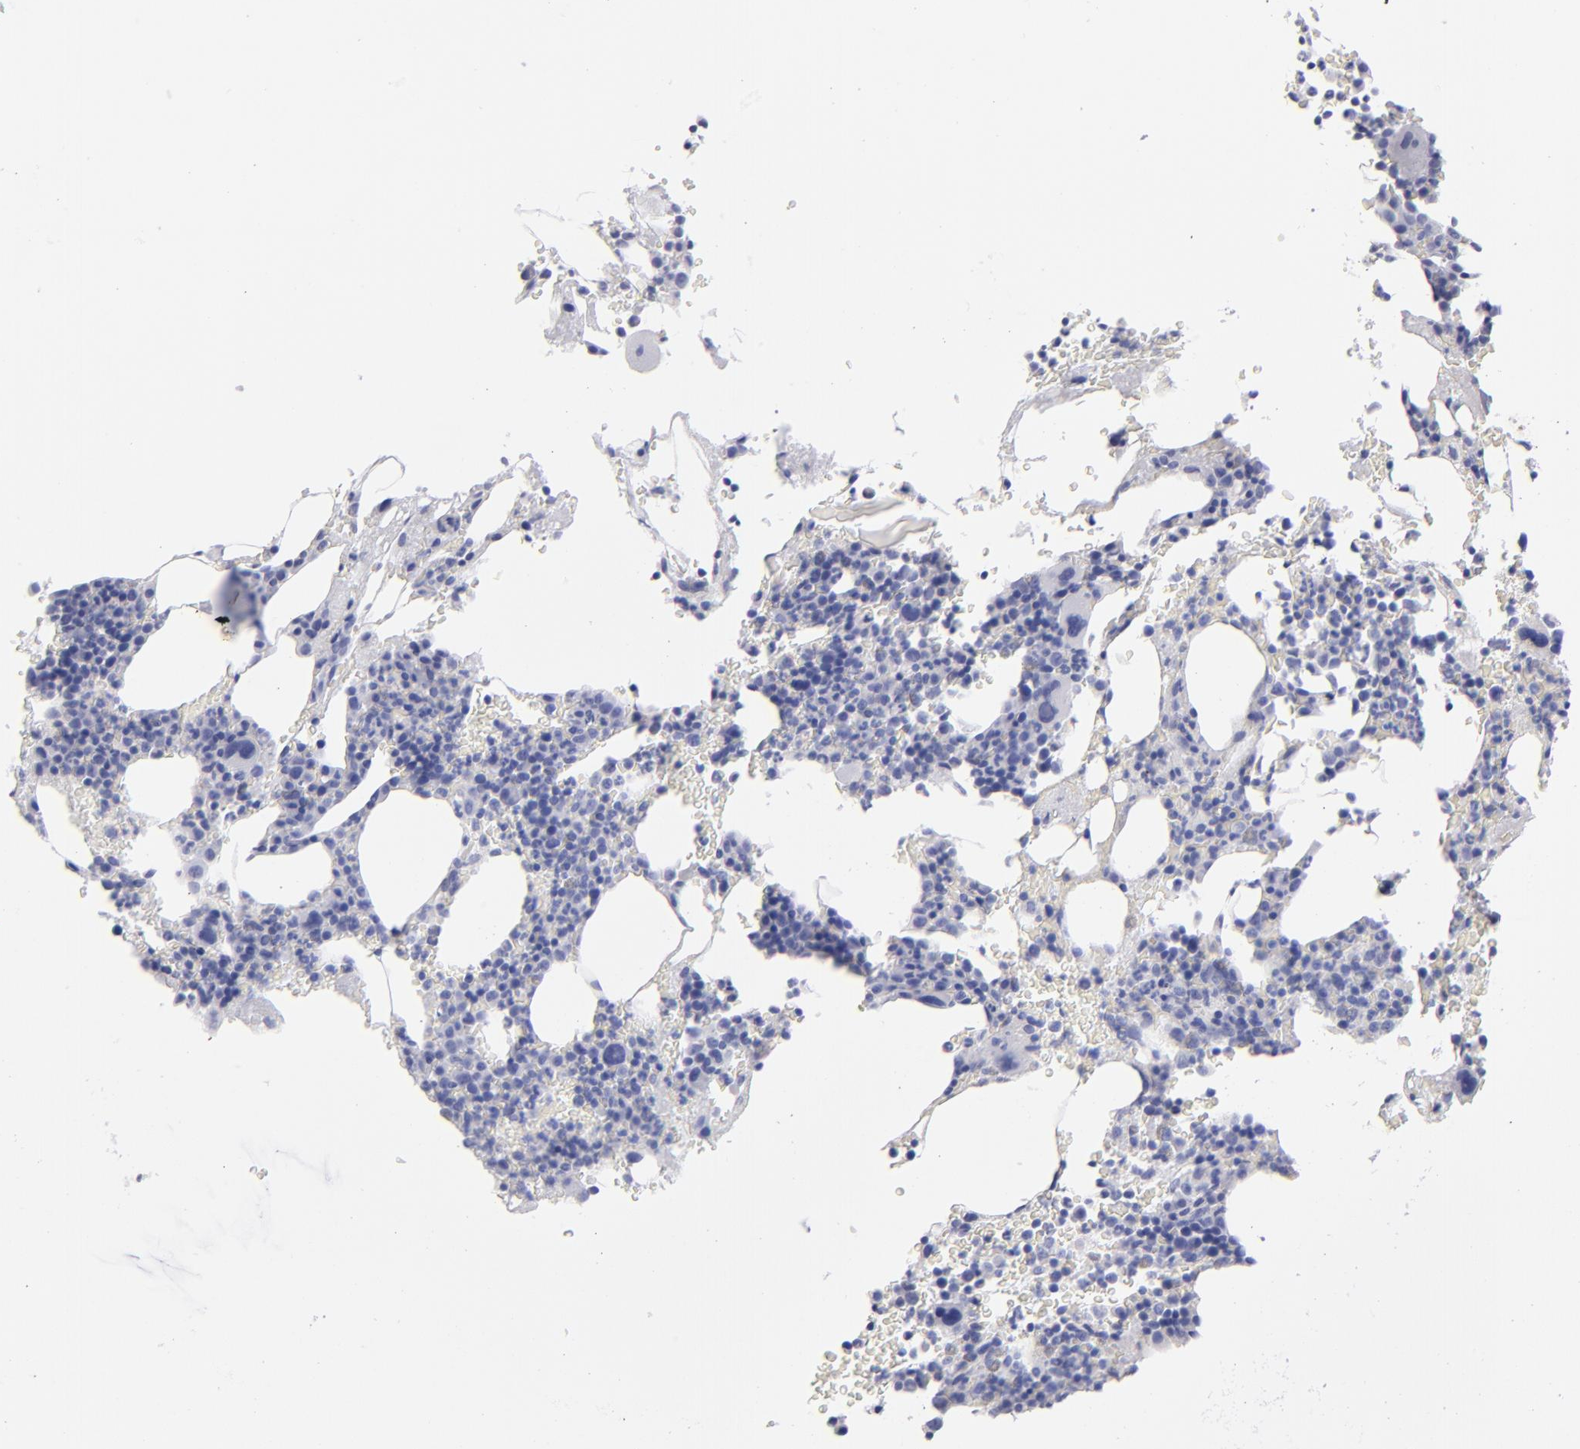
{"staining": {"intensity": "negative", "quantity": "none", "location": "none"}, "tissue": "bone marrow", "cell_type": "Hematopoietic cells", "image_type": "normal", "snomed": [{"axis": "morphology", "description": "Normal tissue, NOS"}, {"axis": "topography", "description": "Bone marrow"}], "caption": "High power microscopy histopathology image of an immunohistochemistry (IHC) image of unremarkable bone marrow, revealing no significant positivity in hematopoietic cells.", "gene": "AHNAK2", "patient": {"sex": "male", "age": 82}}